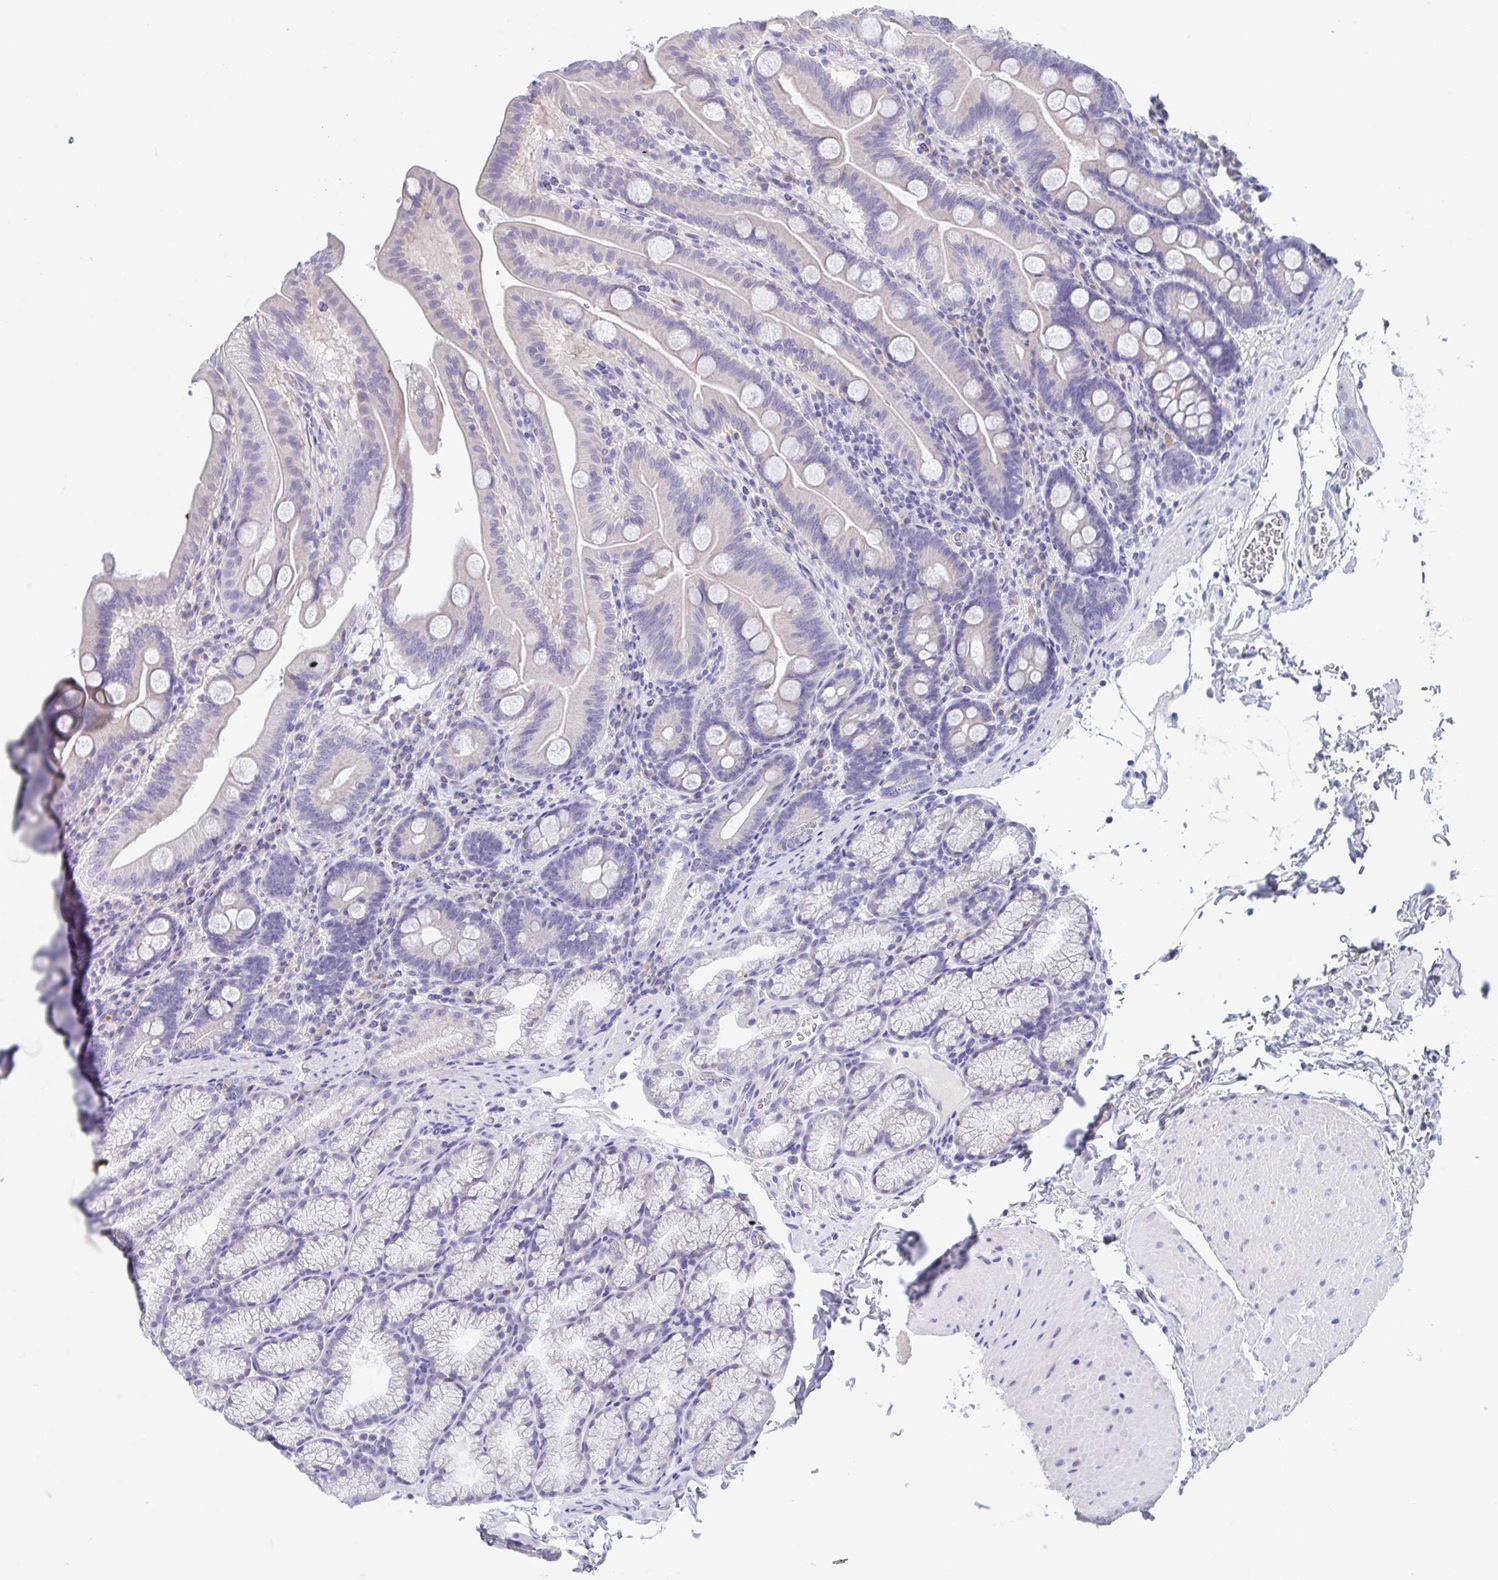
{"staining": {"intensity": "negative", "quantity": "none", "location": "none"}, "tissue": "duodenum", "cell_type": "Glandular cells", "image_type": "normal", "snomed": [{"axis": "morphology", "description": "Normal tissue, NOS"}, {"axis": "topography", "description": "Duodenum"}], "caption": "This is an IHC histopathology image of benign duodenum. There is no positivity in glandular cells.", "gene": "NOXRED1", "patient": {"sex": "male", "age": 59}}